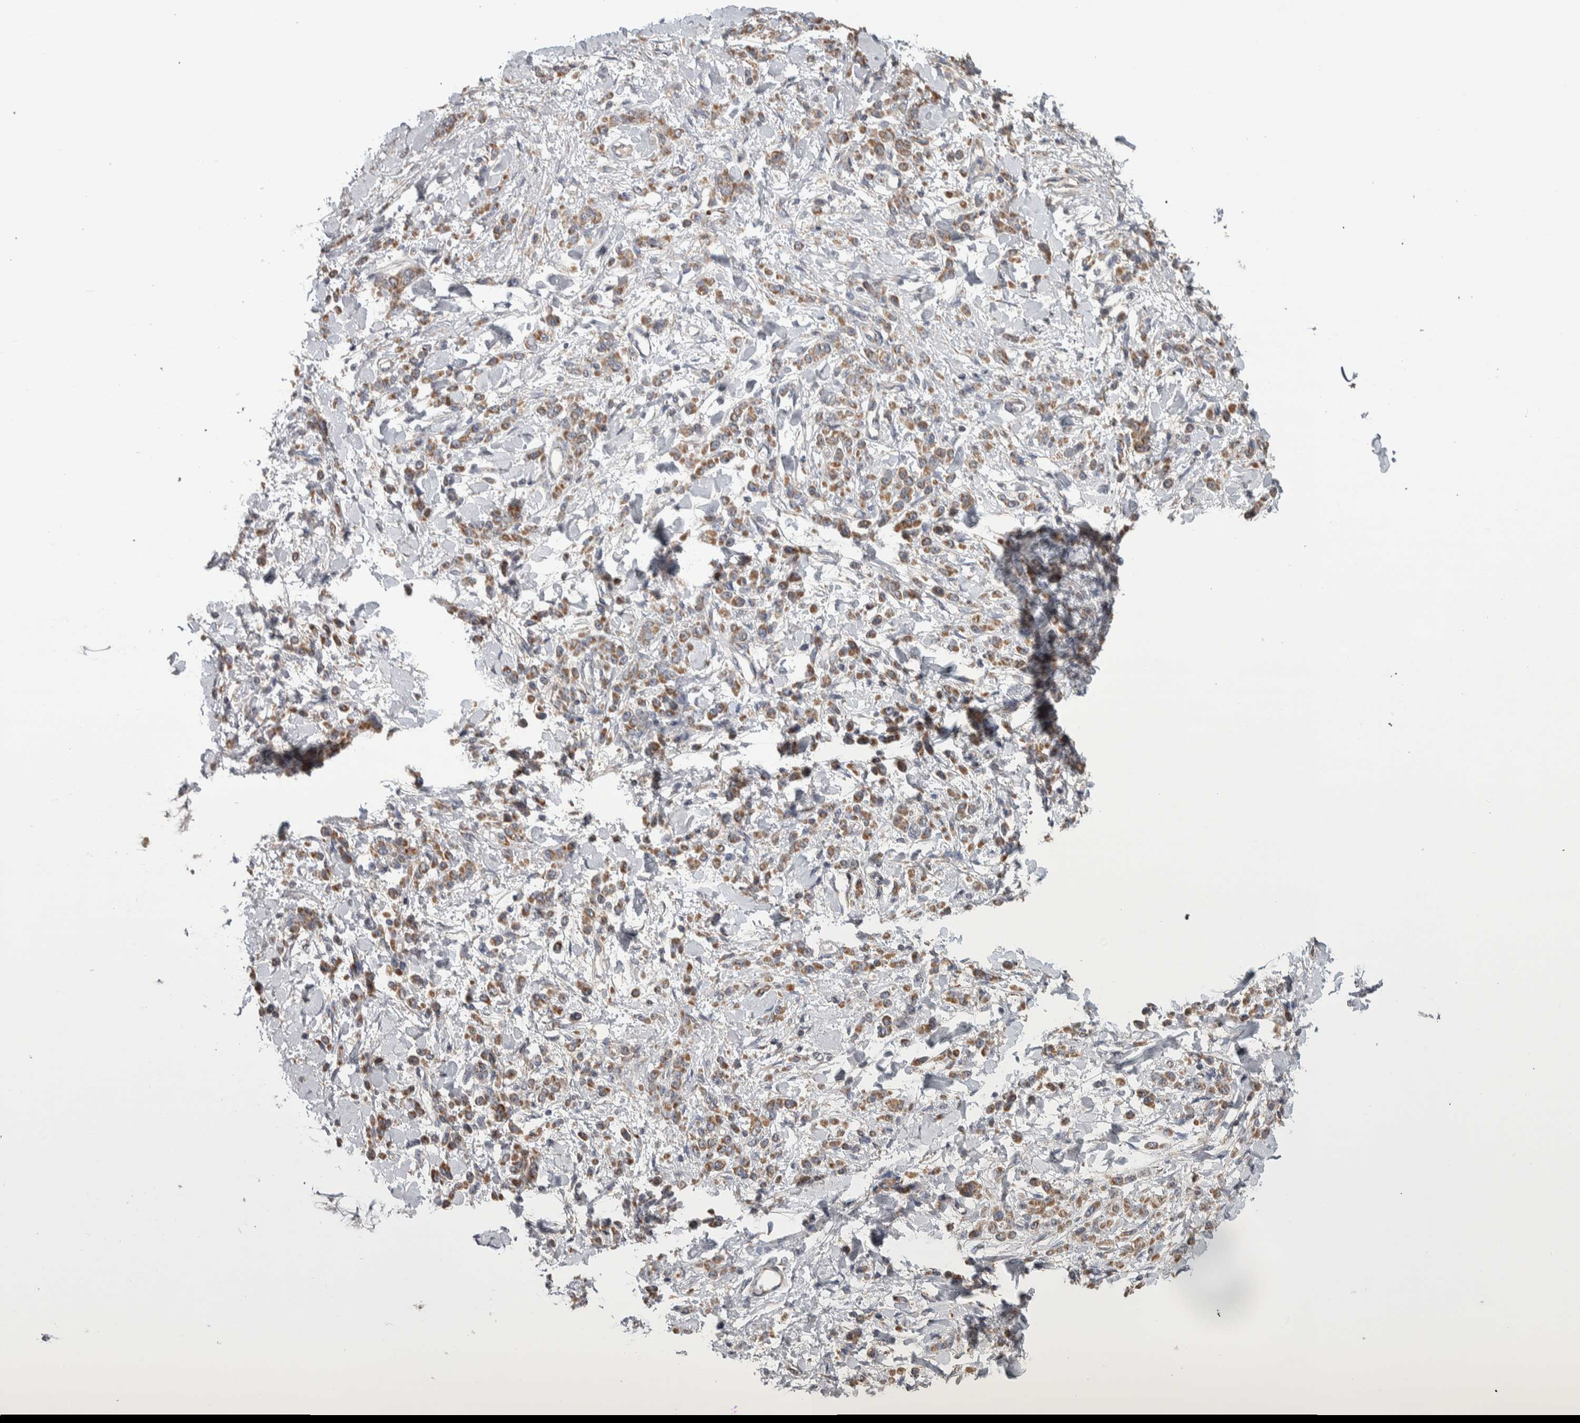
{"staining": {"intensity": "moderate", "quantity": ">75%", "location": "cytoplasmic/membranous"}, "tissue": "stomach cancer", "cell_type": "Tumor cells", "image_type": "cancer", "snomed": [{"axis": "morphology", "description": "Normal tissue, NOS"}, {"axis": "morphology", "description": "Adenocarcinoma, NOS"}, {"axis": "topography", "description": "Stomach"}], "caption": "Immunohistochemical staining of stomach adenocarcinoma reveals moderate cytoplasmic/membranous protein positivity in approximately >75% of tumor cells.", "gene": "SCO1", "patient": {"sex": "male", "age": 82}}